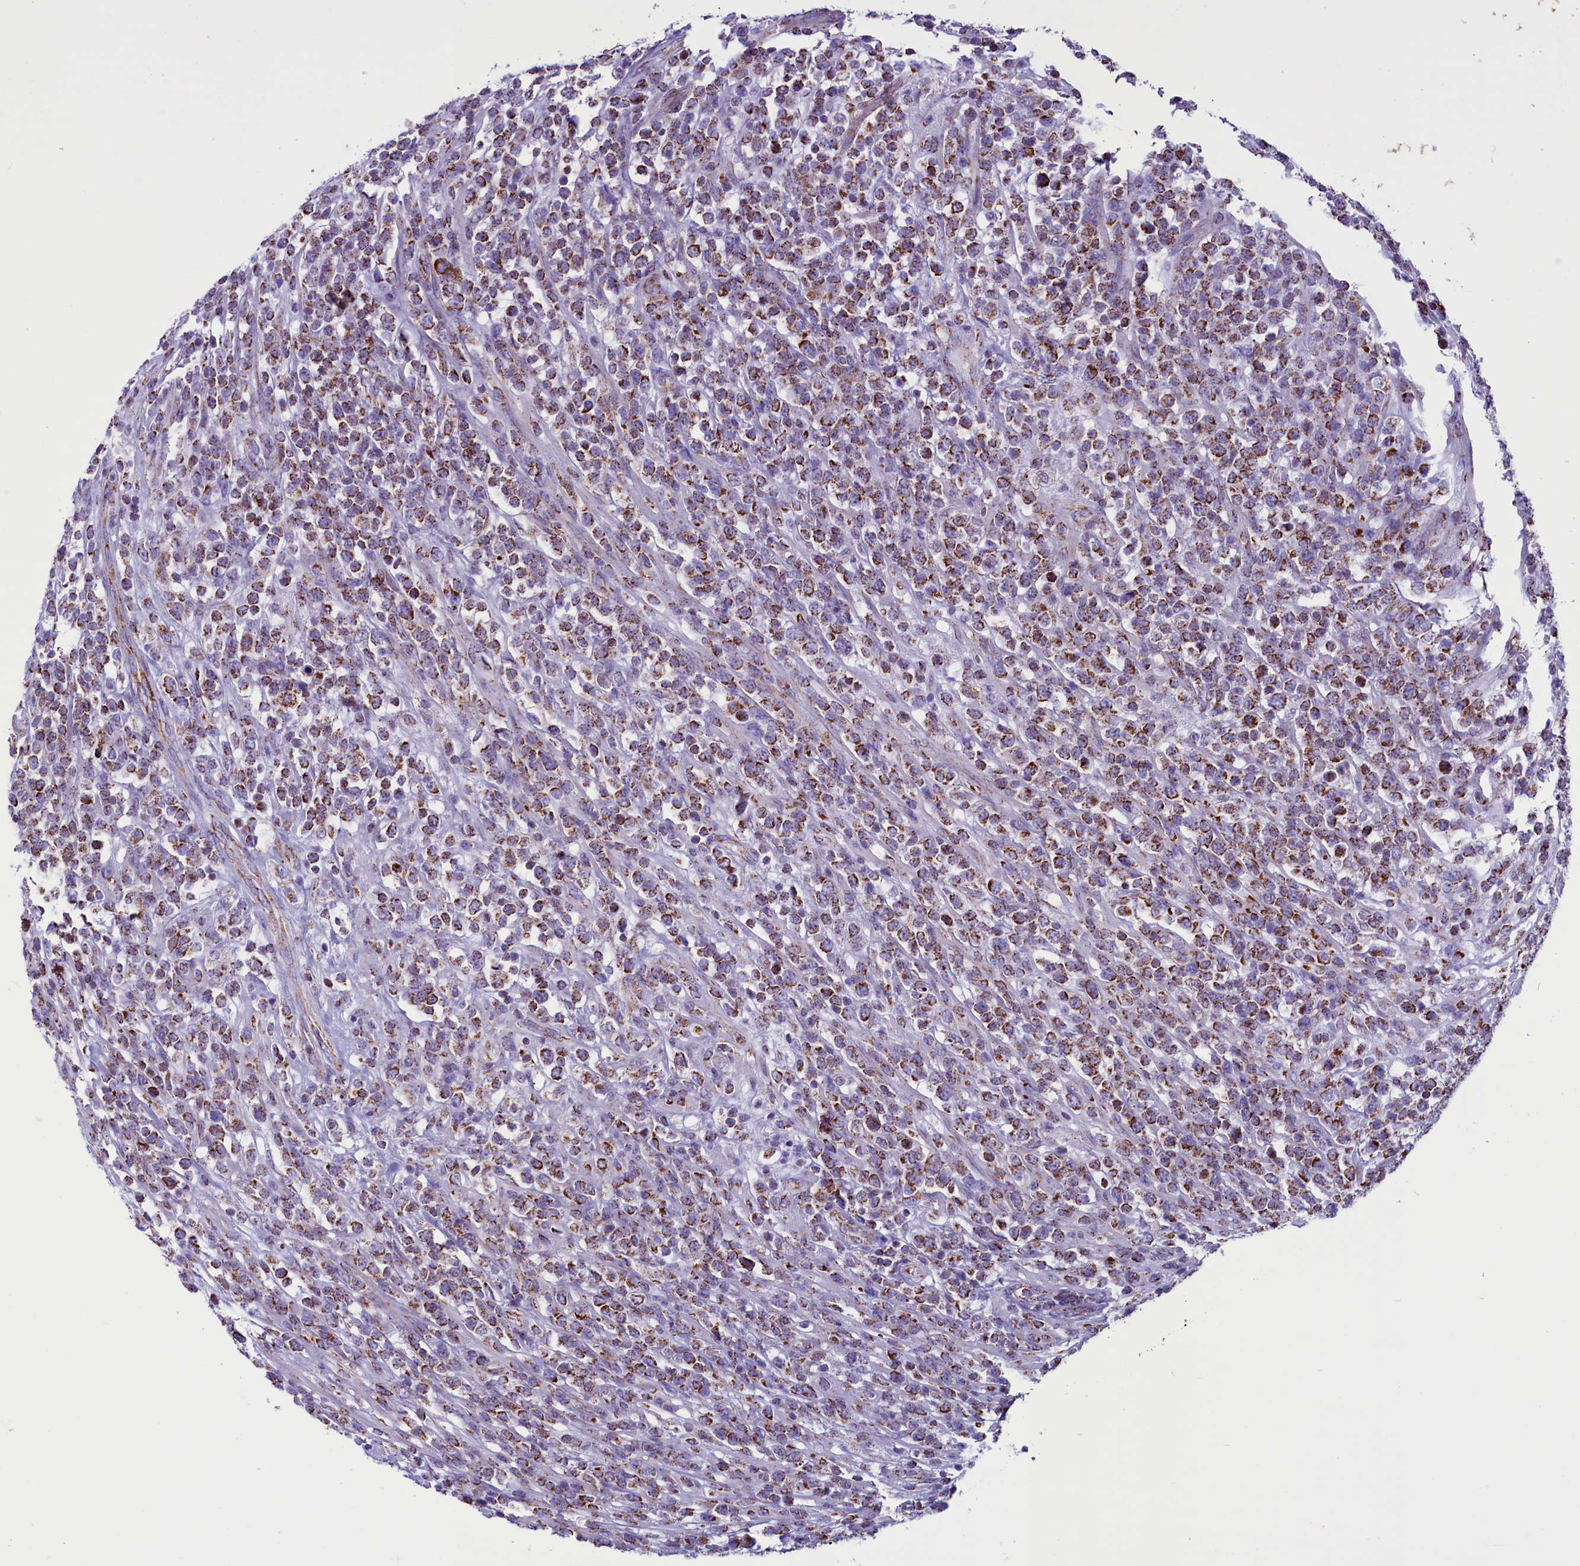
{"staining": {"intensity": "moderate", "quantity": ">75%", "location": "cytoplasmic/membranous"}, "tissue": "lymphoma", "cell_type": "Tumor cells", "image_type": "cancer", "snomed": [{"axis": "morphology", "description": "Malignant lymphoma, non-Hodgkin's type, High grade"}, {"axis": "topography", "description": "Colon"}], "caption": "This micrograph exhibits IHC staining of human malignant lymphoma, non-Hodgkin's type (high-grade), with medium moderate cytoplasmic/membranous expression in about >75% of tumor cells.", "gene": "ICA1L", "patient": {"sex": "female", "age": 53}}